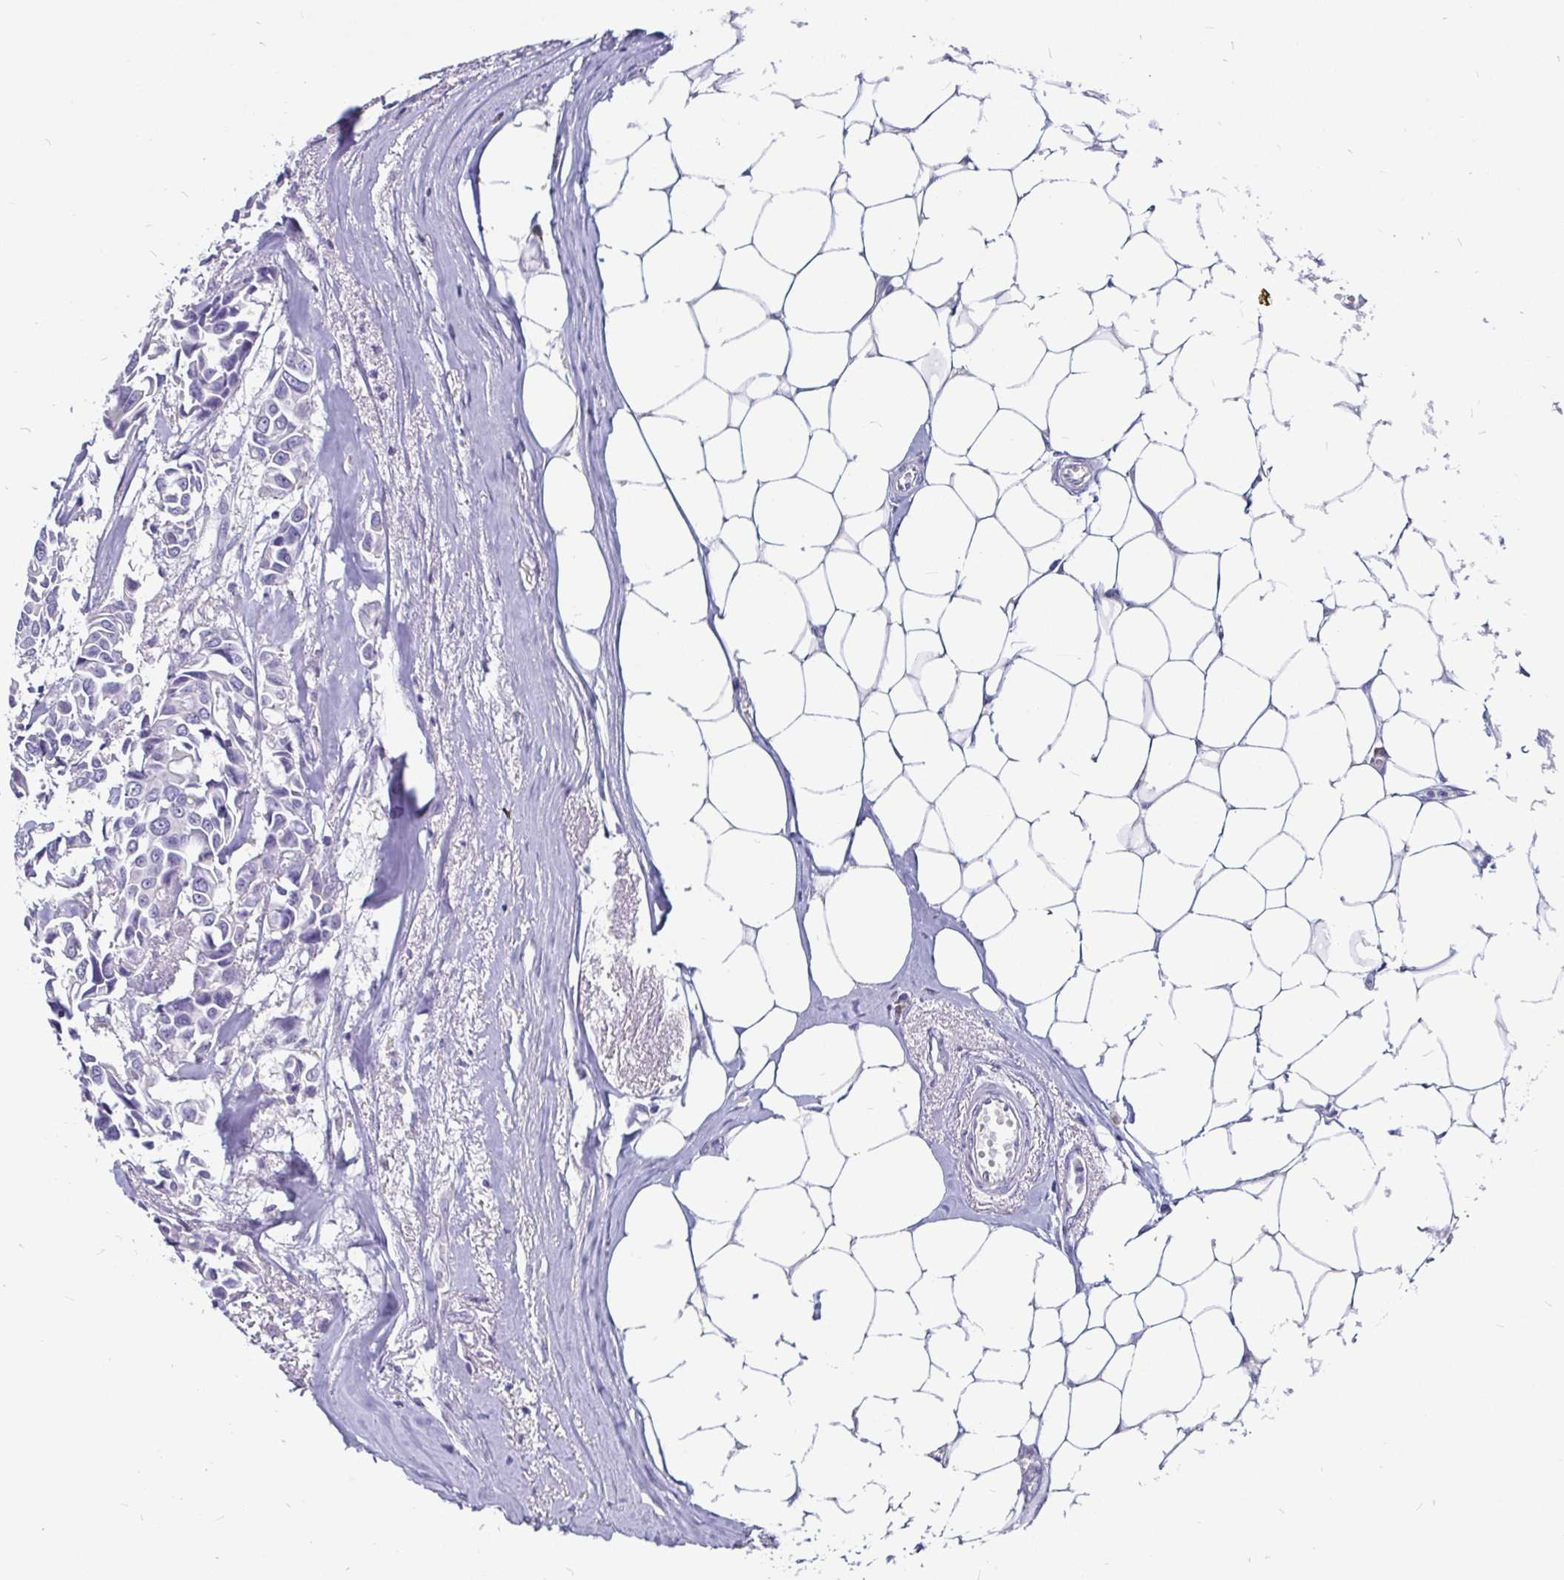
{"staining": {"intensity": "negative", "quantity": "none", "location": "none"}, "tissue": "breast cancer", "cell_type": "Tumor cells", "image_type": "cancer", "snomed": [{"axis": "morphology", "description": "Duct carcinoma"}, {"axis": "topography", "description": "Breast"}], "caption": "Immunohistochemistry (IHC) photomicrograph of human infiltrating ductal carcinoma (breast) stained for a protein (brown), which exhibits no staining in tumor cells.", "gene": "ADAMTS6", "patient": {"sex": "female", "age": 54}}